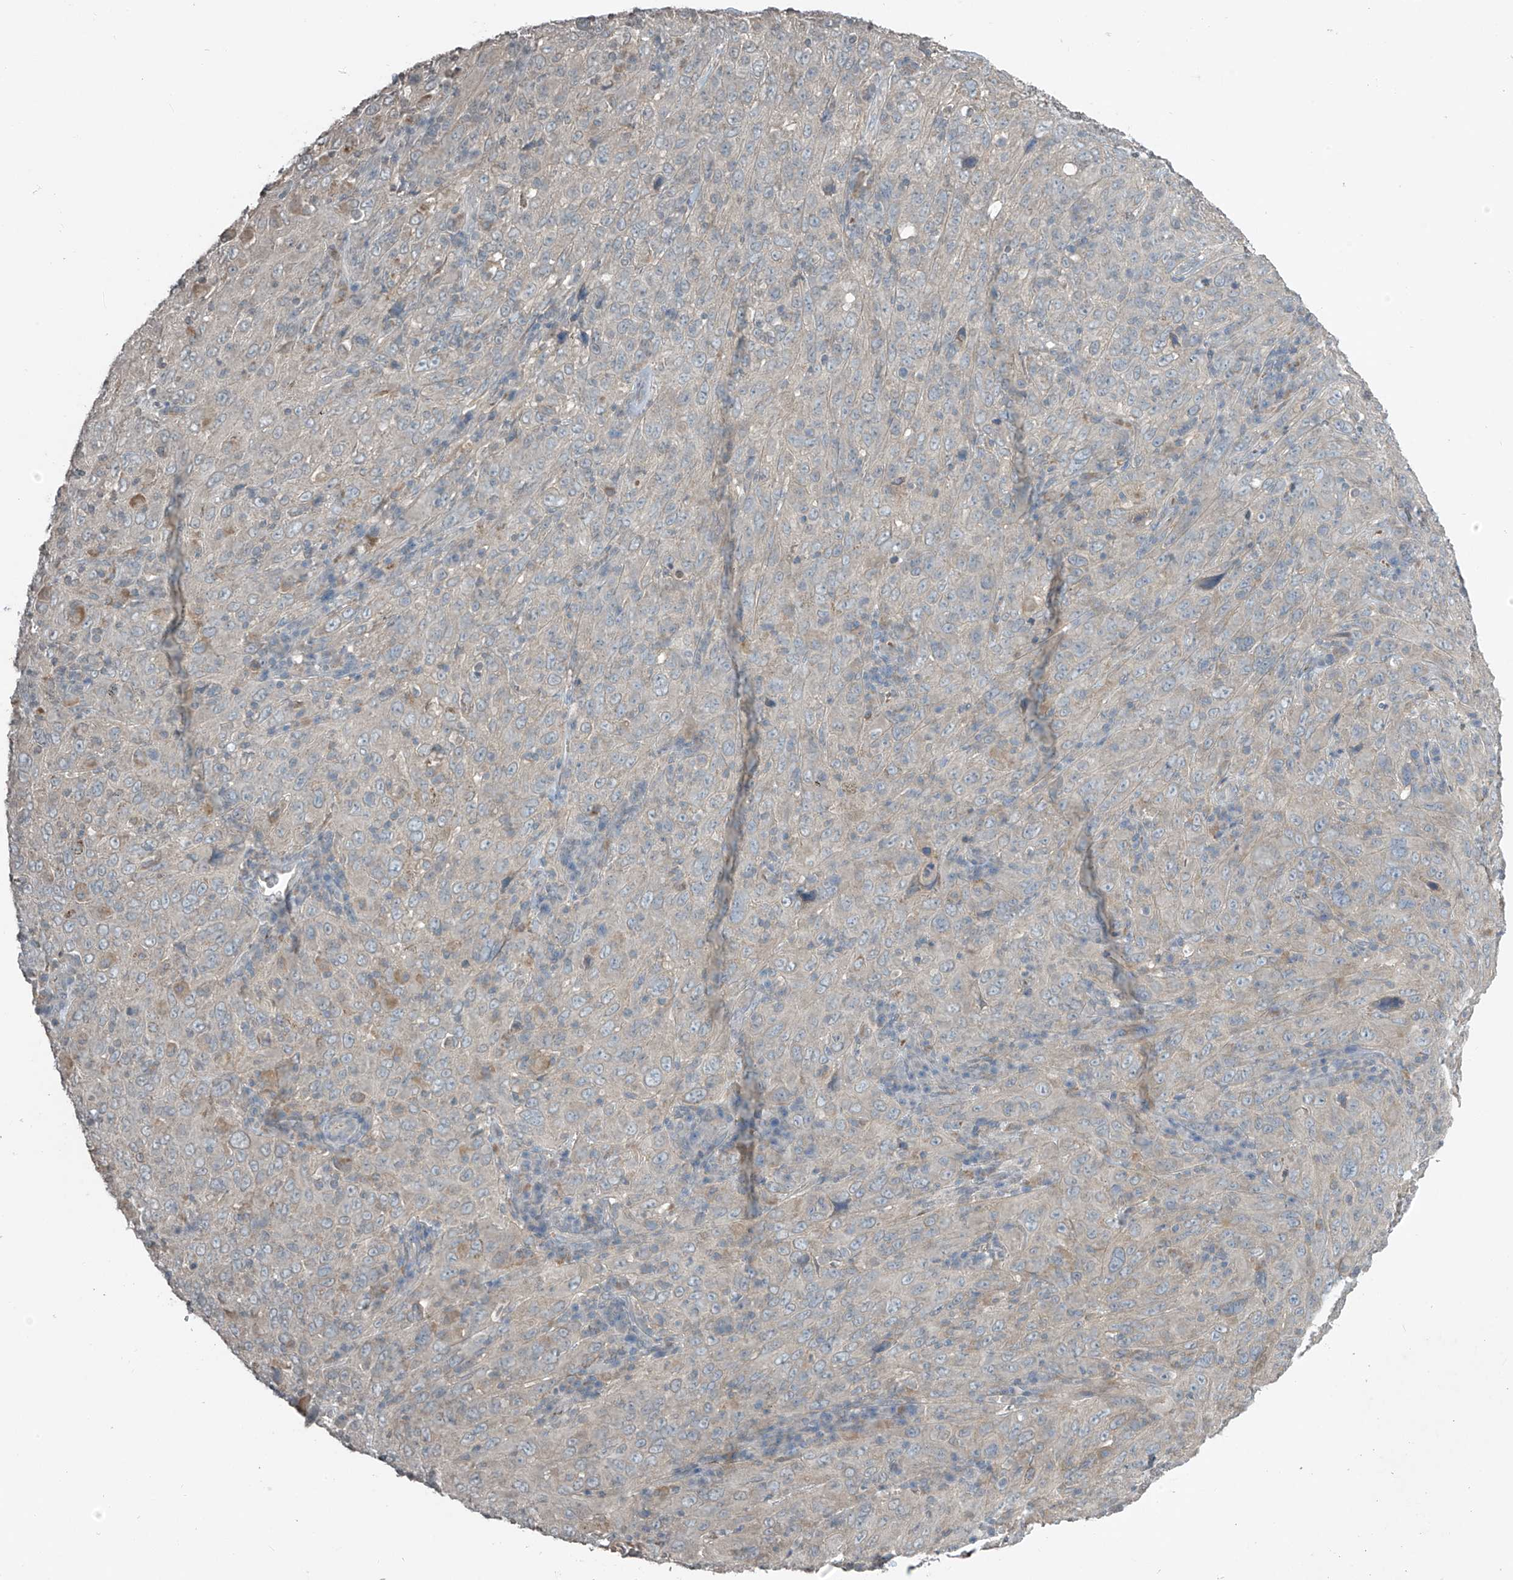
{"staining": {"intensity": "negative", "quantity": "none", "location": "none"}, "tissue": "cervical cancer", "cell_type": "Tumor cells", "image_type": "cancer", "snomed": [{"axis": "morphology", "description": "Squamous cell carcinoma, NOS"}, {"axis": "topography", "description": "Cervix"}], "caption": "The image exhibits no significant expression in tumor cells of squamous cell carcinoma (cervical). The staining is performed using DAB brown chromogen with nuclei counter-stained in using hematoxylin.", "gene": "HOXA11", "patient": {"sex": "female", "age": 46}}